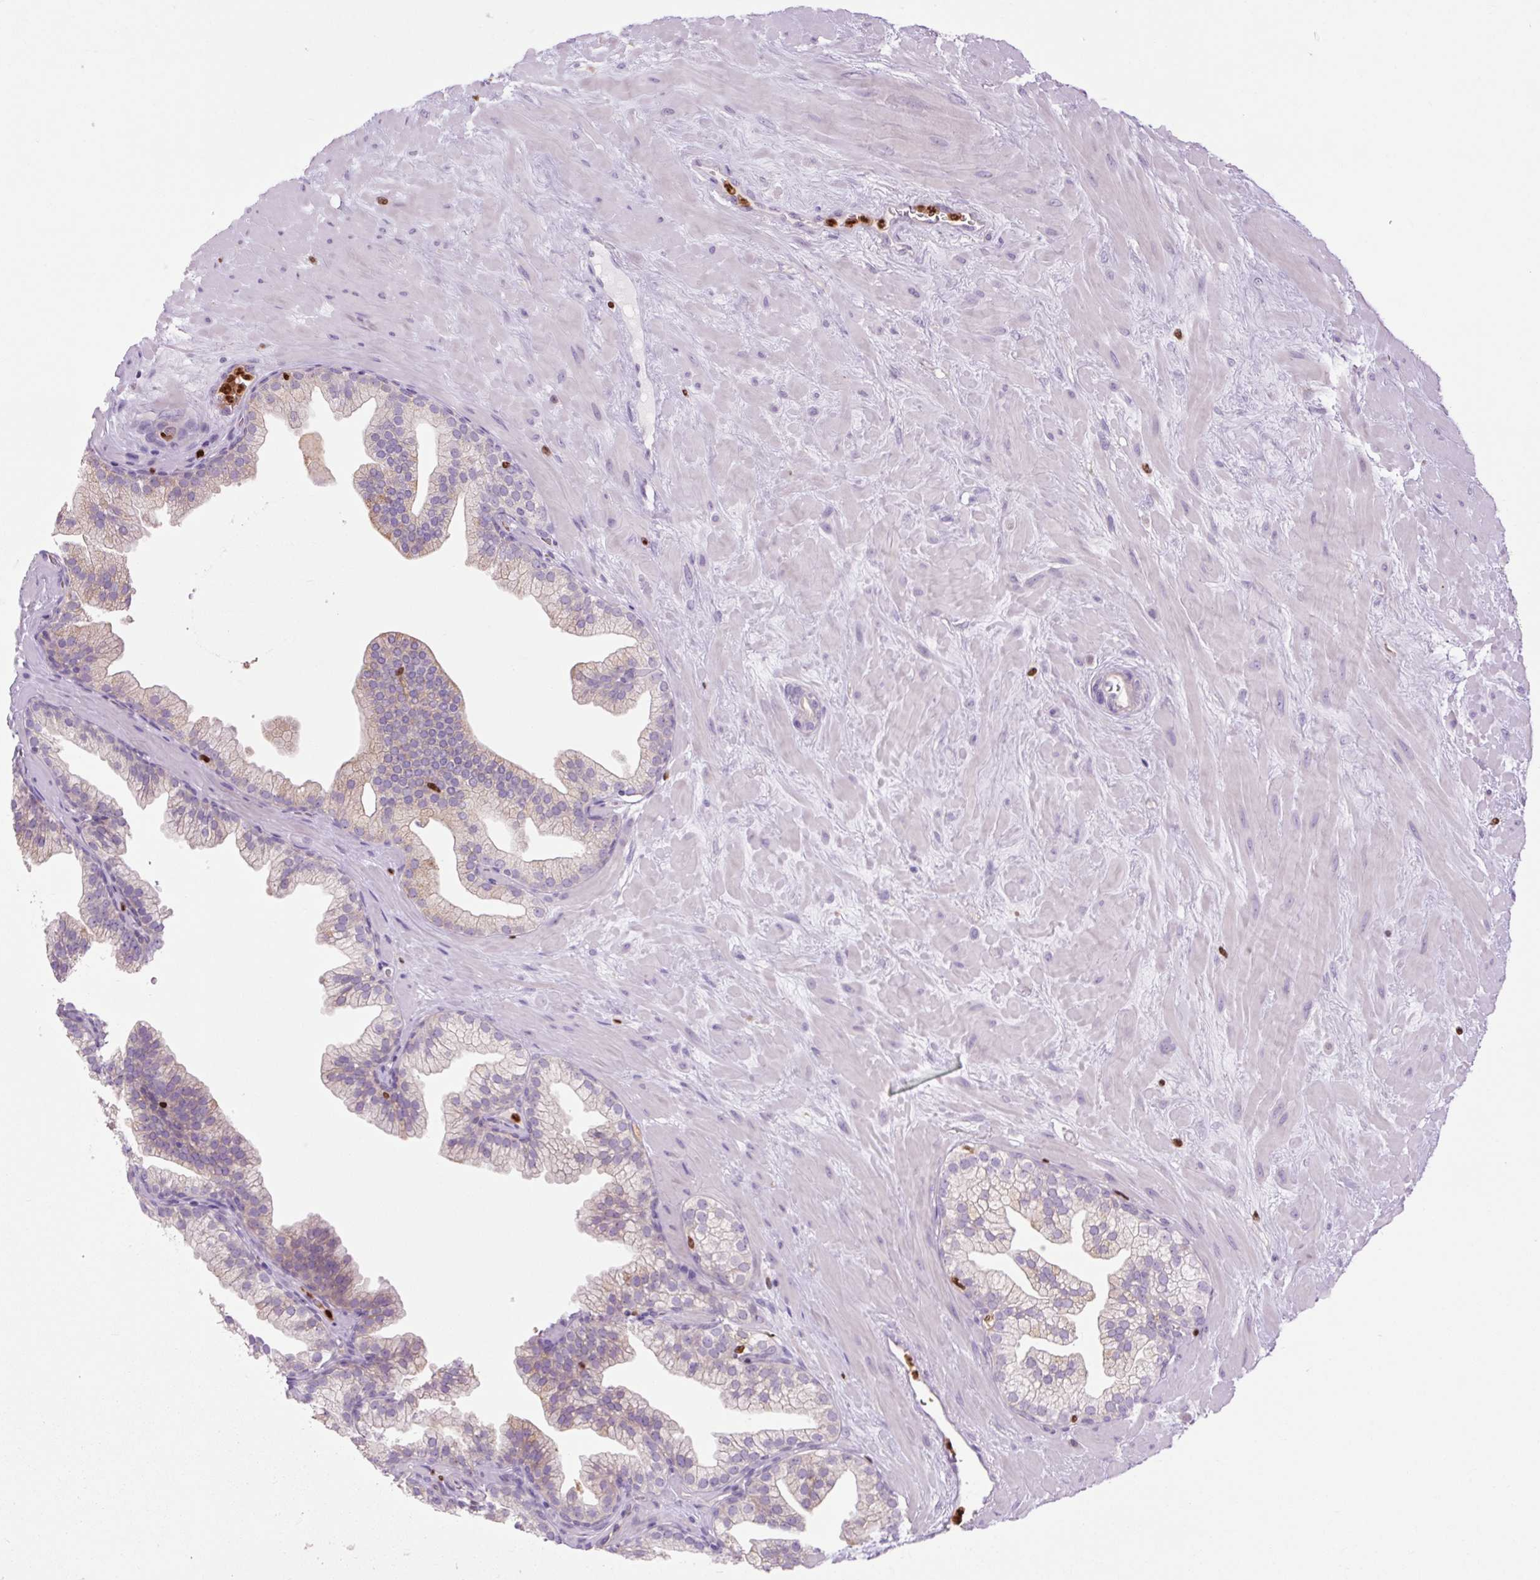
{"staining": {"intensity": "weak", "quantity": "<25%", "location": "cytoplasmic/membranous"}, "tissue": "prostate", "cell_type": "Glandular cells", "image_type": "normal", "snomed": [{"axis": "morphology", "description": "Normal tissue, NOS"}, {"axis": "topography", "description": "Prostate"}, {"axis": "topography", "description": "Peripheral nerve tissue"}], "caption": "DAB immunohistochemical staining of normal prostate demonstrates no significant positivity in glandular cells.", "gene": "SPI1", "patient": {"sex": "male", "age": 61}}